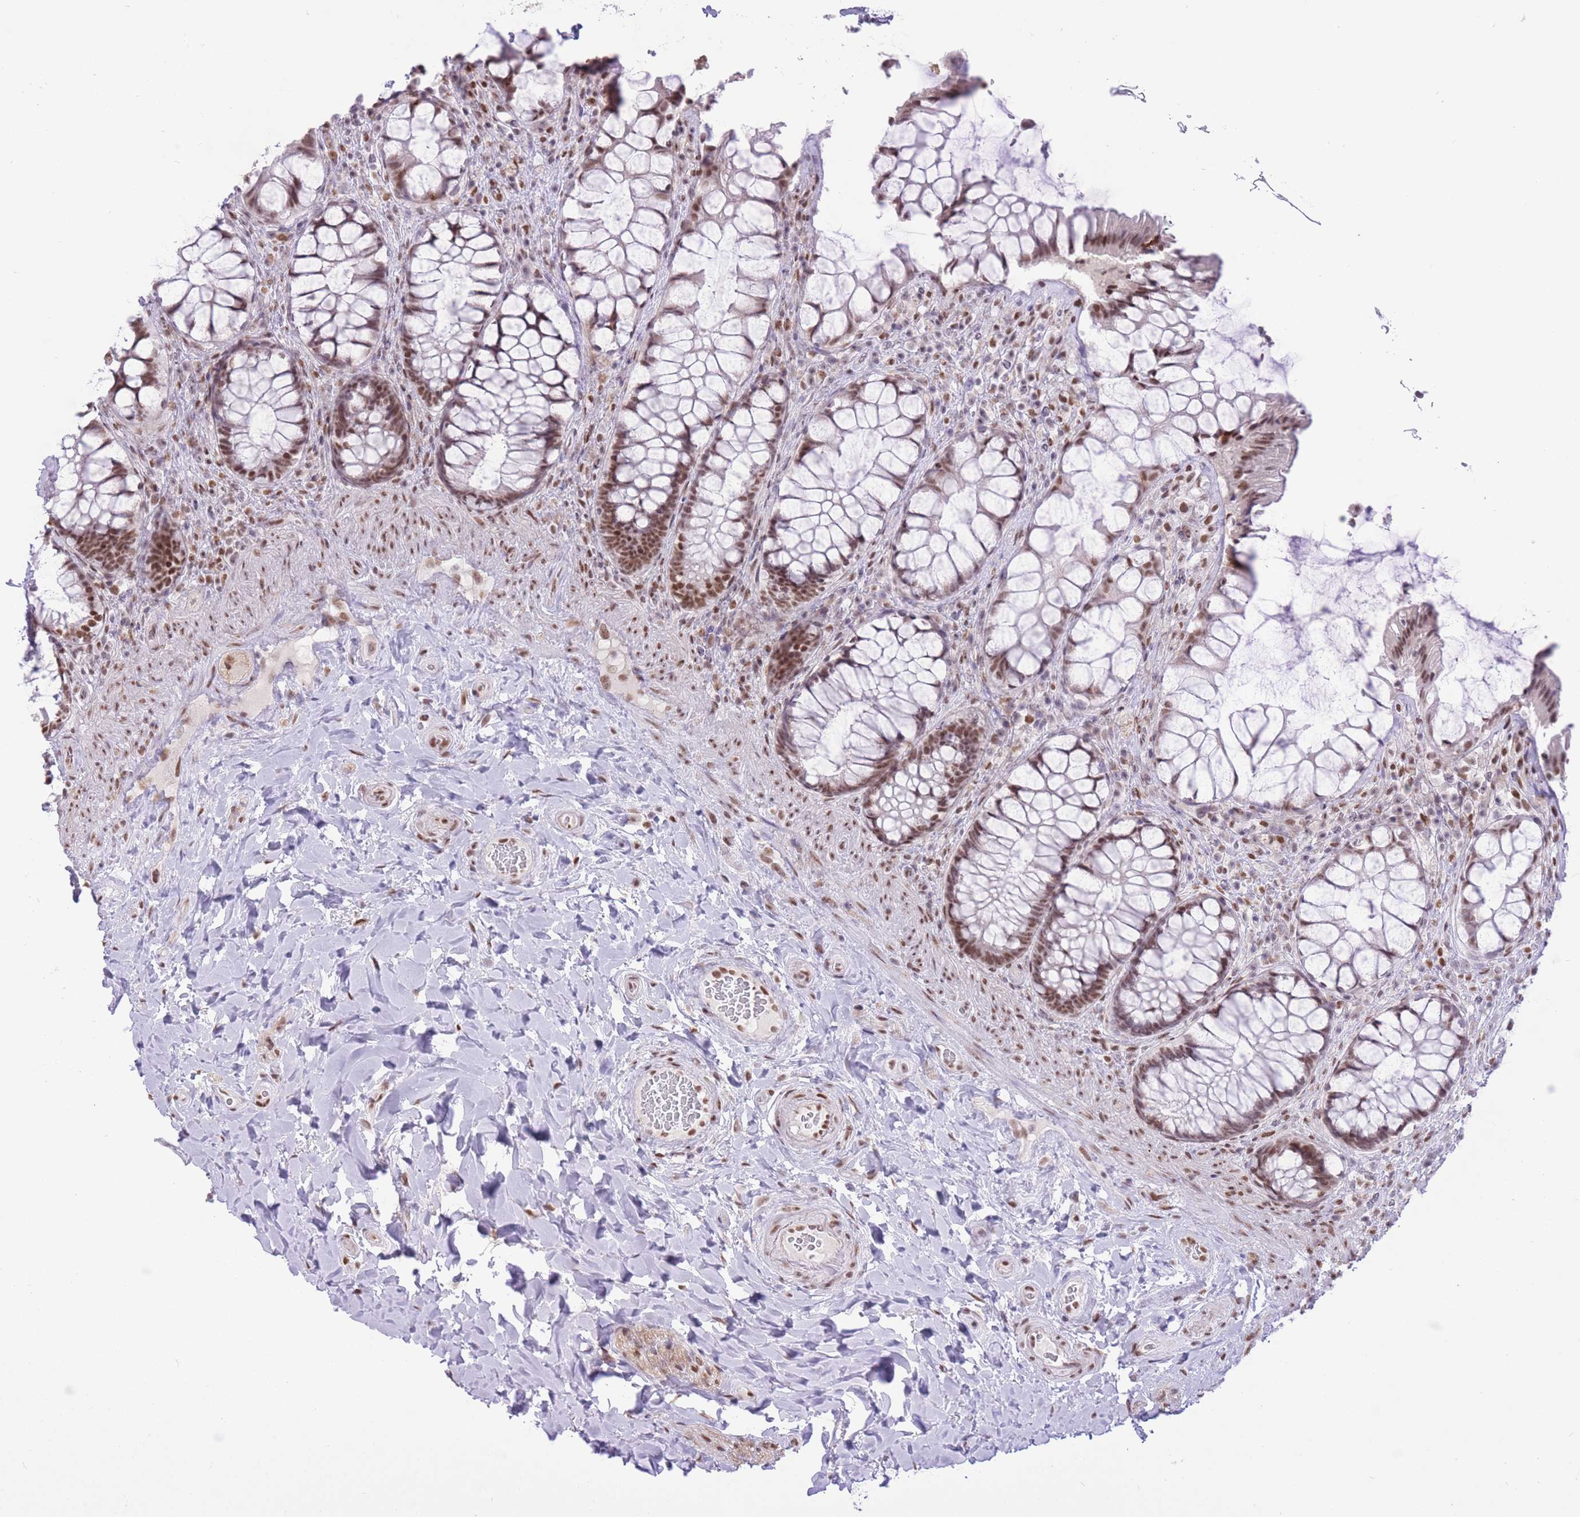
{"staining": {"intensity": "moderate", "quantity": ">75%", "location": "nuclear"}, "tissue": "rectum", "cell_type": "Glandular cells", "image_type": "normal", "snomed": [{"axis": "morphology", "description": "Normal tissue, NOS"}, {"axis": "topography", "description": "Rectum"}], "caption": "Immunohistochemical staining of unremarkable rectum shows >75% levels of moderate nuclear protein positivity in about >75% of glandular cells.", "gene": "ZBED5", "patient": {"sex": "female", "age": 58}}